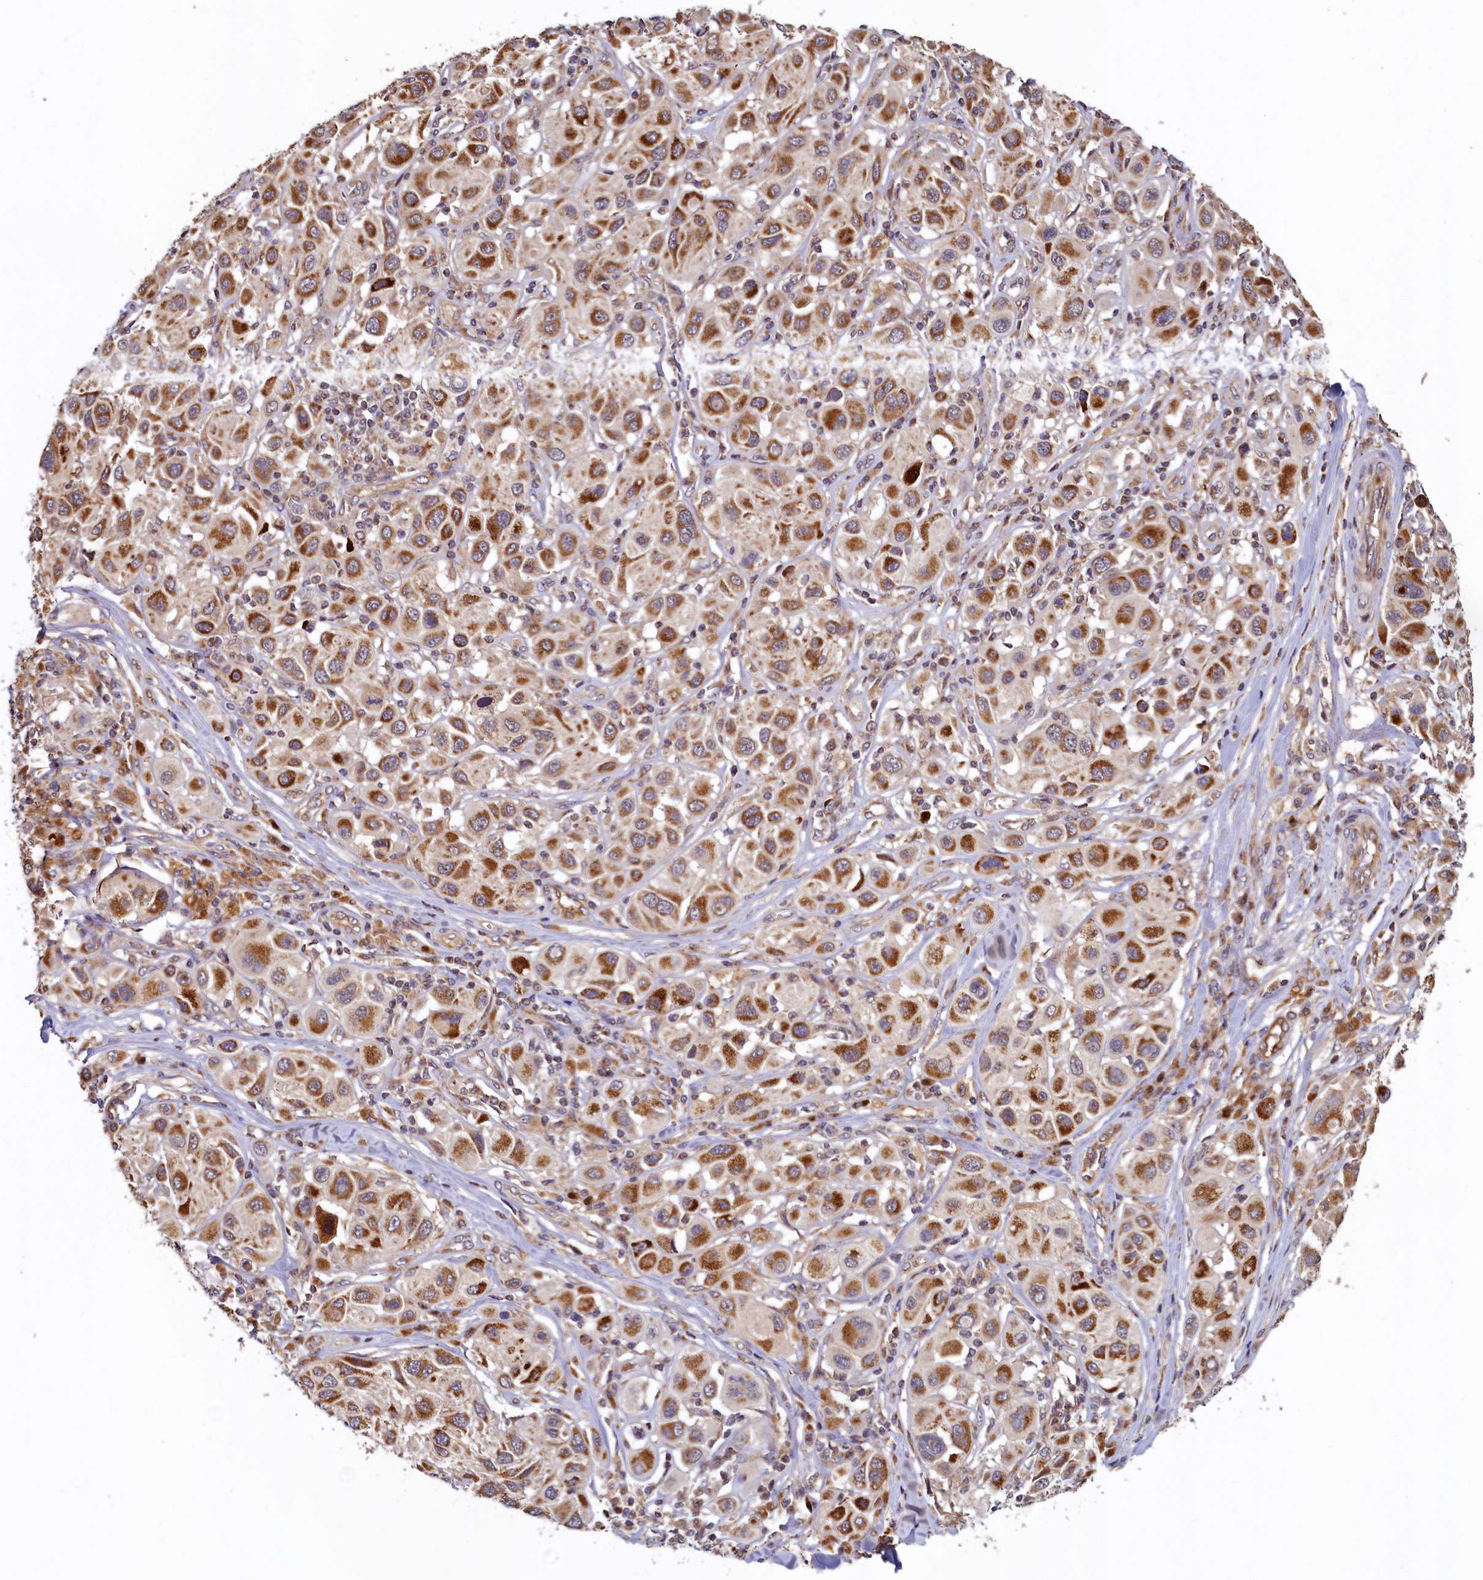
{"staining": {"intensity": "moderate", "quantity": ">75%", "location": "cytoplasmic/membranous"}, "tissue": "melanoma", "cell_type": "Tumor cells", "image_type": "cancer", "snomed": [{"axis": "morphology", "description": "Malignant melanoma, Metastatic site"}, {"axis": "topography", "description": "Skin"}], "caption": "Immunohistochemical staining of human malignant melanoma (metastatic site) reveals moderate cytoplasmic/membranous protein expression in about >75% of tumor cells. Nuclei are stained in blue.", "gene": "NCKAP5L", "patient": {"sex": "male", "age": 41}}